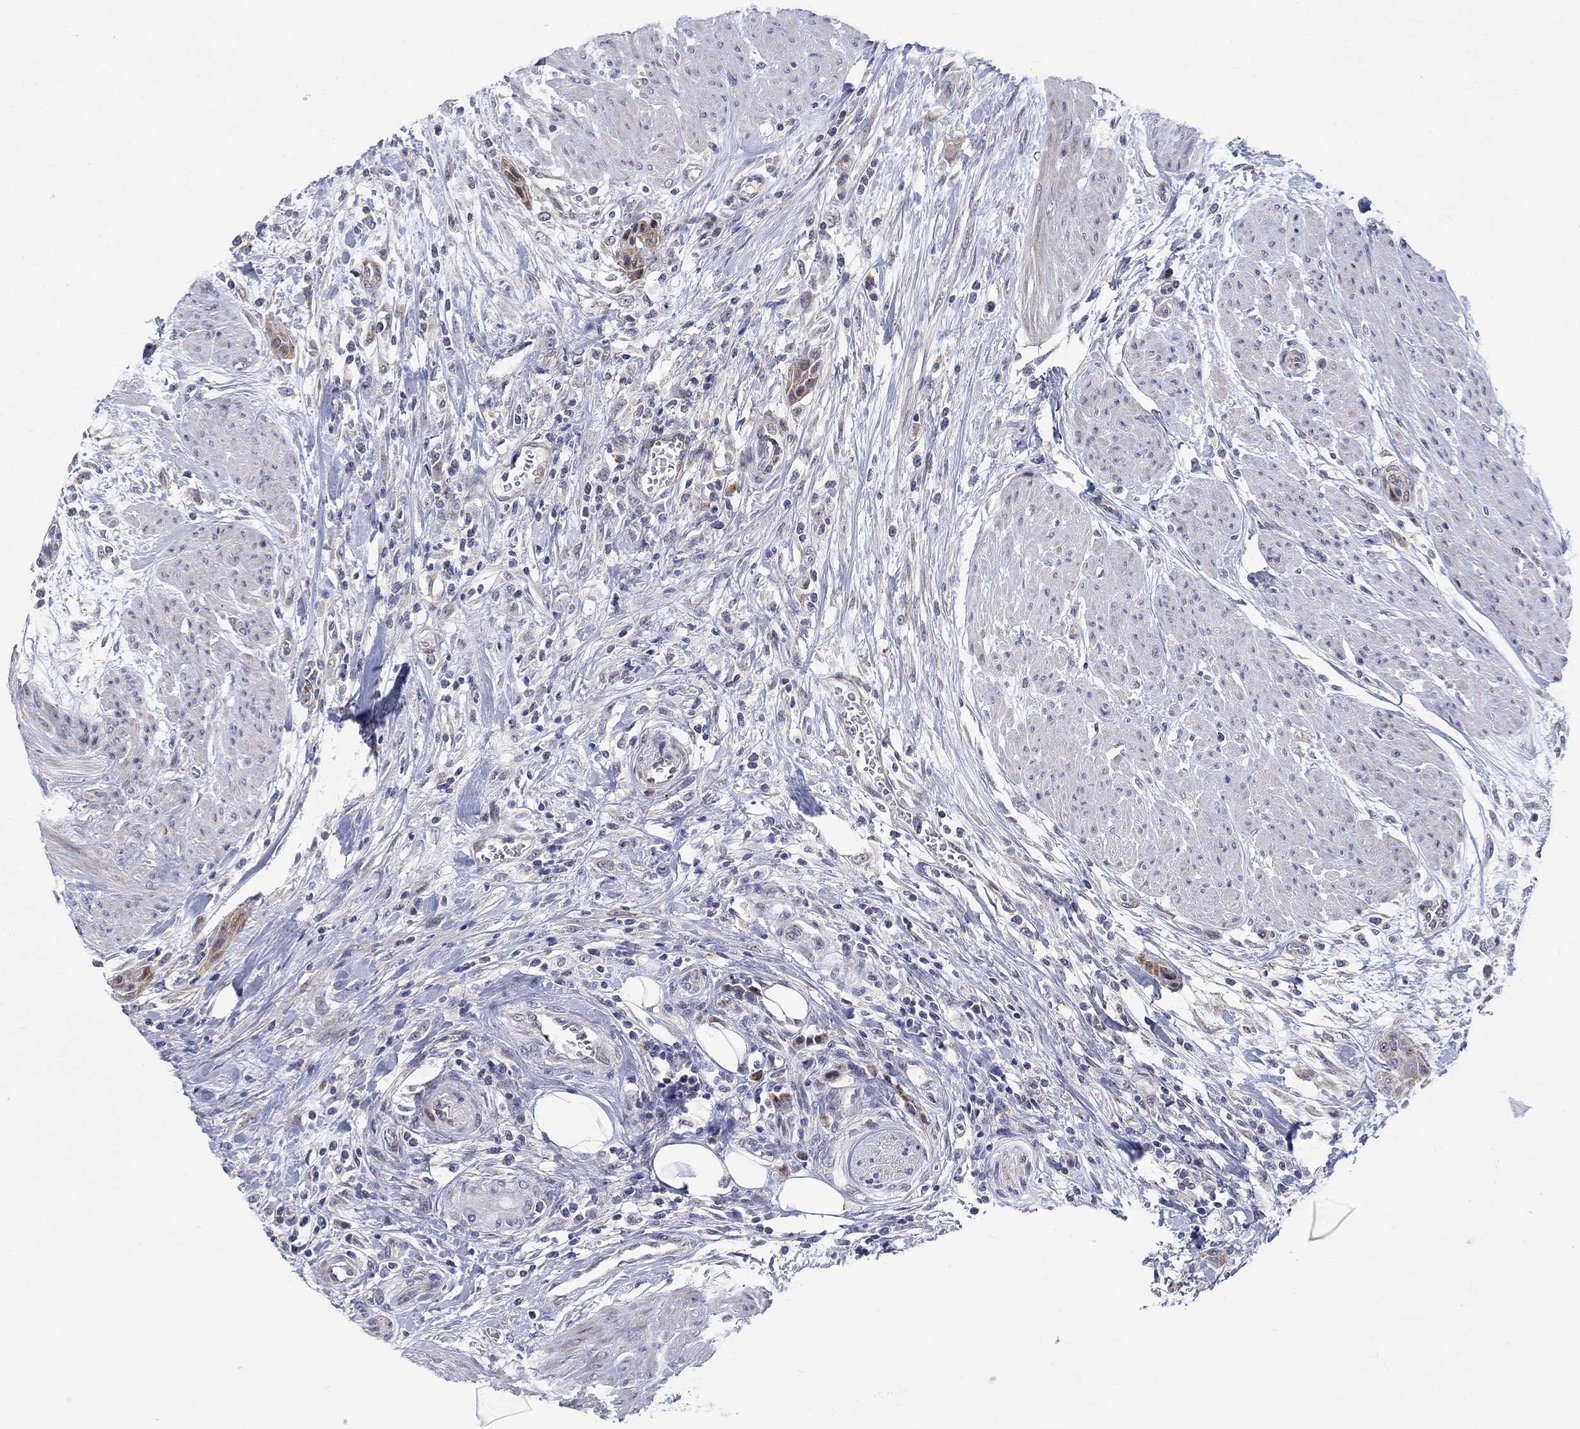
{"staining": {"intensity": "weak", "quantity": "25%-75%", "location": "cytoplasmic/membranous"}, "tissue": "urothelial cancer", "cell_type": "Tumor cells", "image_type": "cancer", "snomed": [{"axis": "morphology", "description": "Urothelial carcinoma, High grade"}, {"axis": "topography", "description": "Urinary bladder"}], "caption": "Urothelial cancer tissue exhibits weak cytoplasmic/membranous staining in approximately 25%-75% of tumor cells, visualized by immunohistochemistry.", "gene": "SLC35F2", "patient": {"sex": "male", "age": 35}}